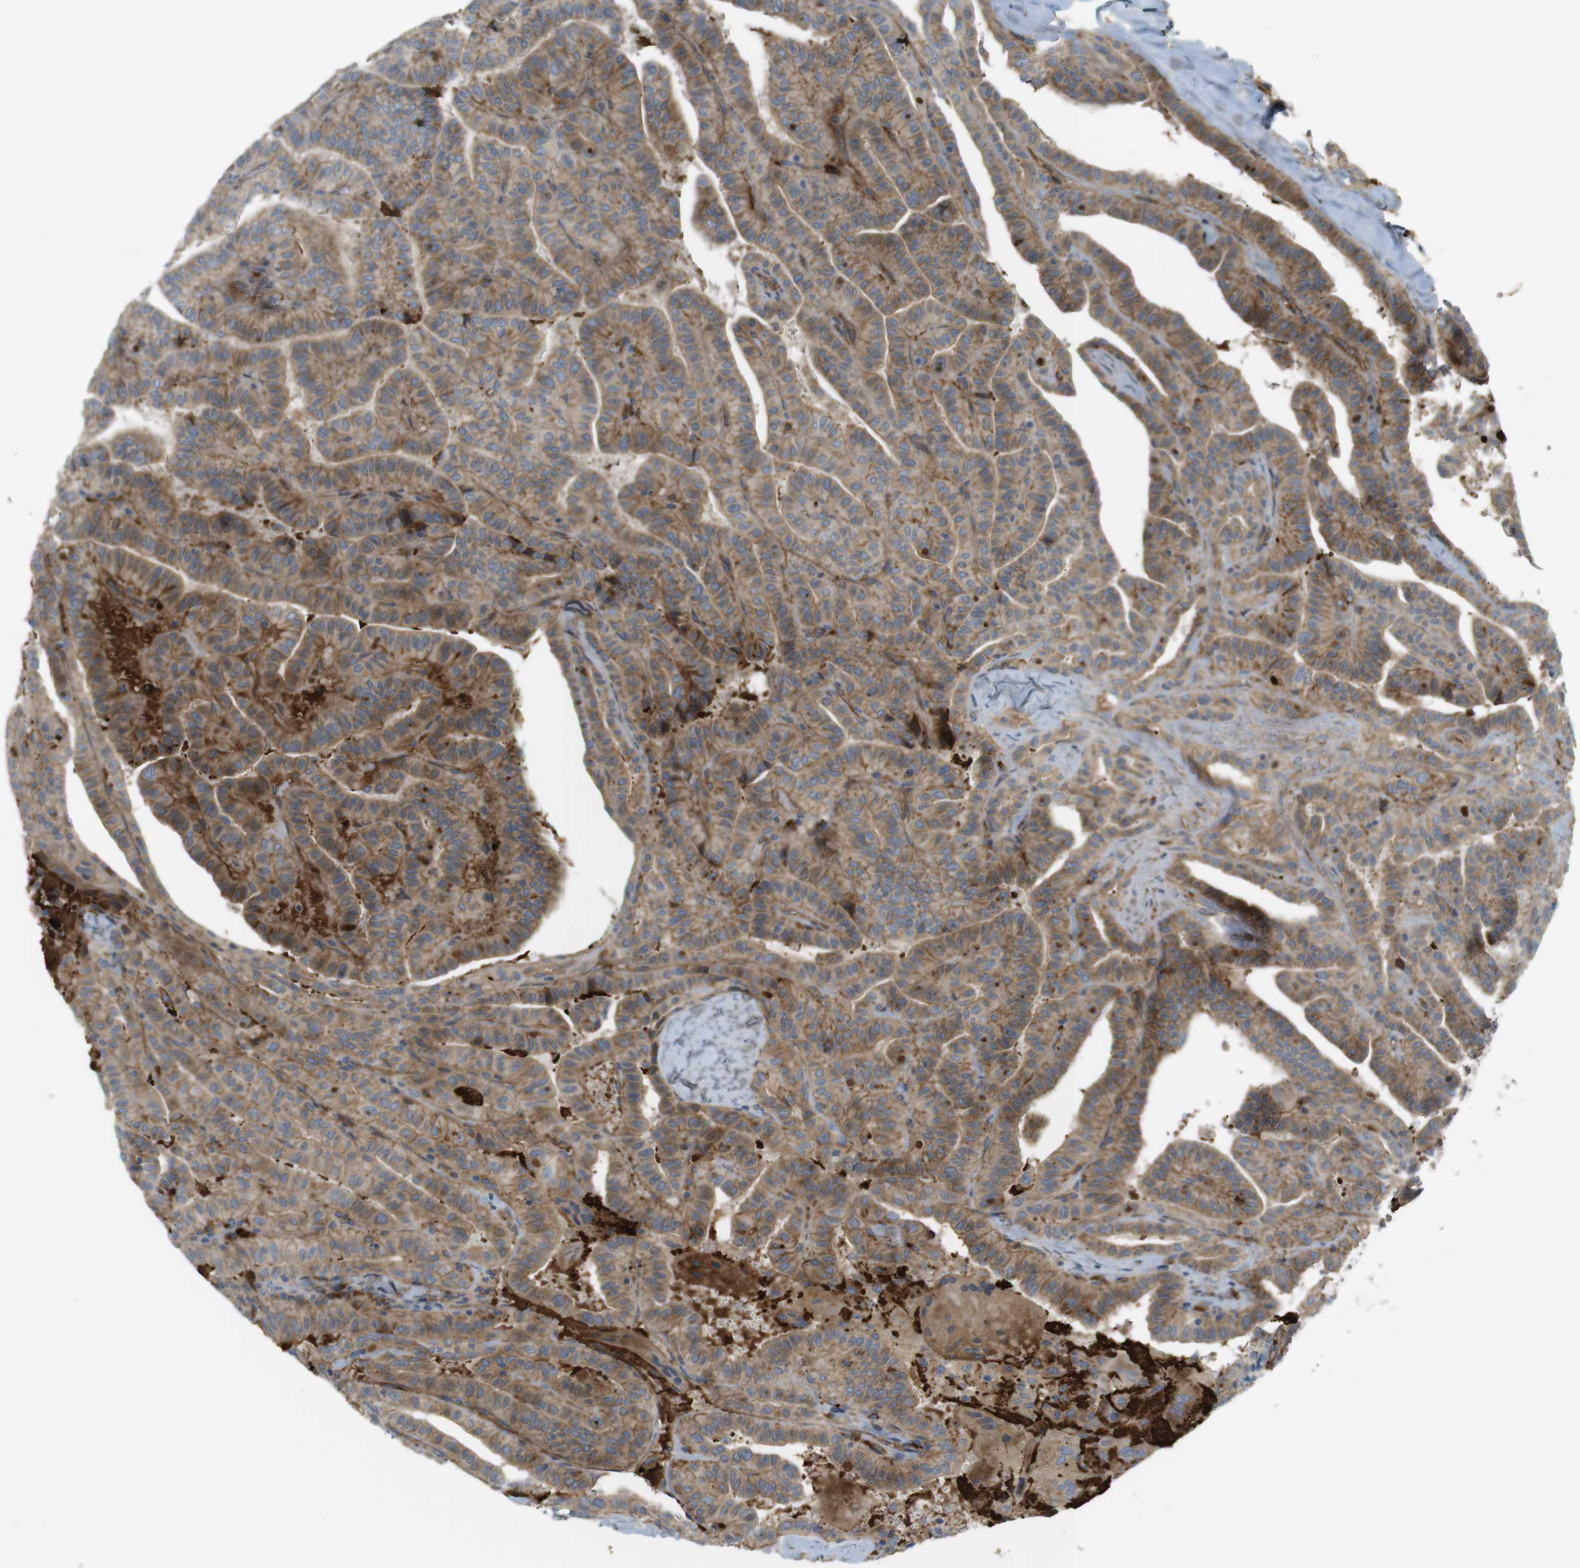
{"staining": {"intensity": "moderate", "quantity": ">75%", "location": "cytoplasmic/membranous"}, "tissue": "thyroid cancer", "cell_type": "Tumor cells", "image_type": "cancer", "snomed": [{"axis": "morphology", "description": "Papillary adenocarcinoma, NOS"}, {"axis": "topography", "description": "Thyroid gland"}], "caption": "Moderate cytoplasmic/membranous staining is appreciated in approximately >75% of tumor cells in thyroid cancer.", "gene": "GJC3", "patient": {"sex": "male", "age": 77}}